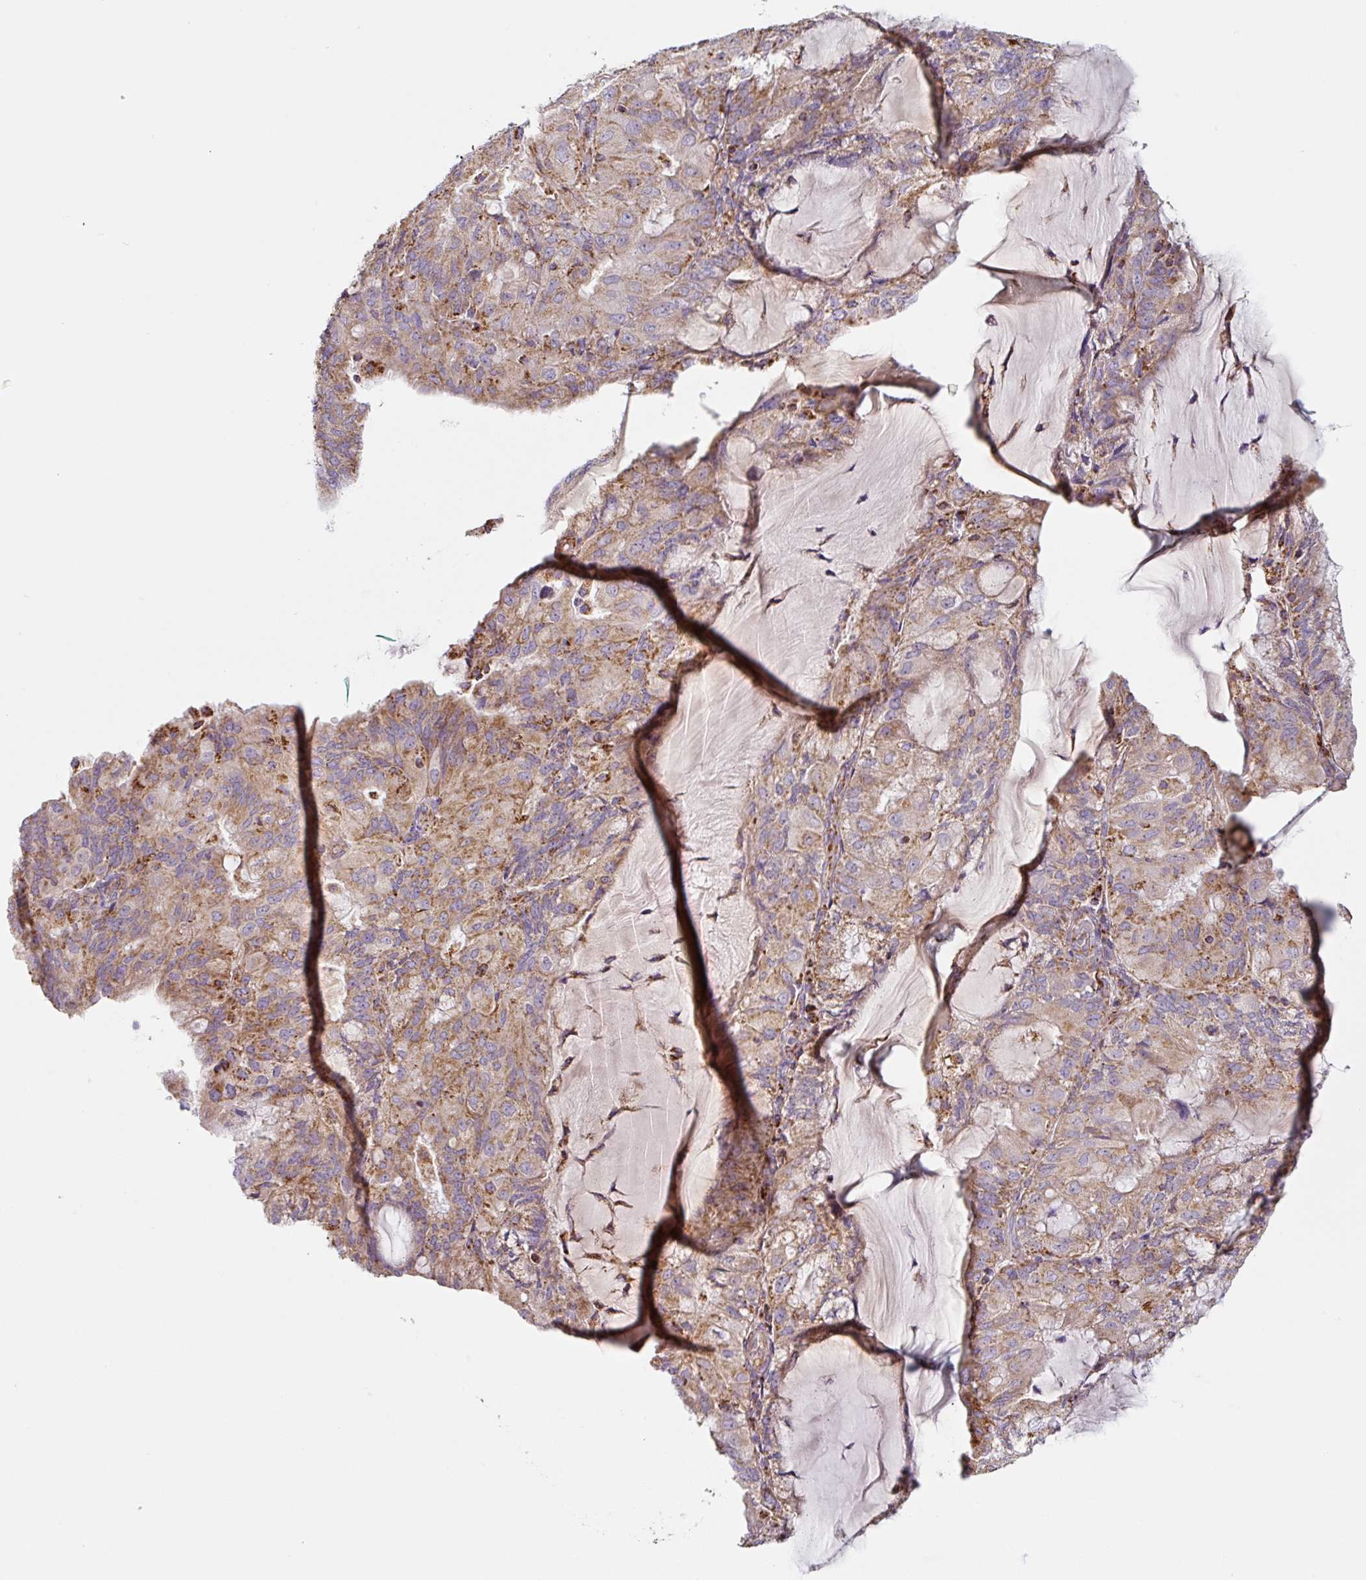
{"staining": {"intensity": "moderate", "quantity": "25%-75%", "location": "cytoplasmic/membranous"}, "tissue": "endometrial cancer", "cell_type": "Tumor cells", "image_type": "cancer", "snomed": [{"axis": "morphology", "description": "Adenocarcinoma, NOS"}, {"axis": "topography", "description": "Endometrium"}], "caption": "Human endometrial cancer (adenocarcinoma) stained with a brown dye reveals moderate cytoplasmic/membranous positive expression in about 25%-75% of tumor cells.", "gene": "MT-CO2", "patient": {"sex": "female", "age": 81}}